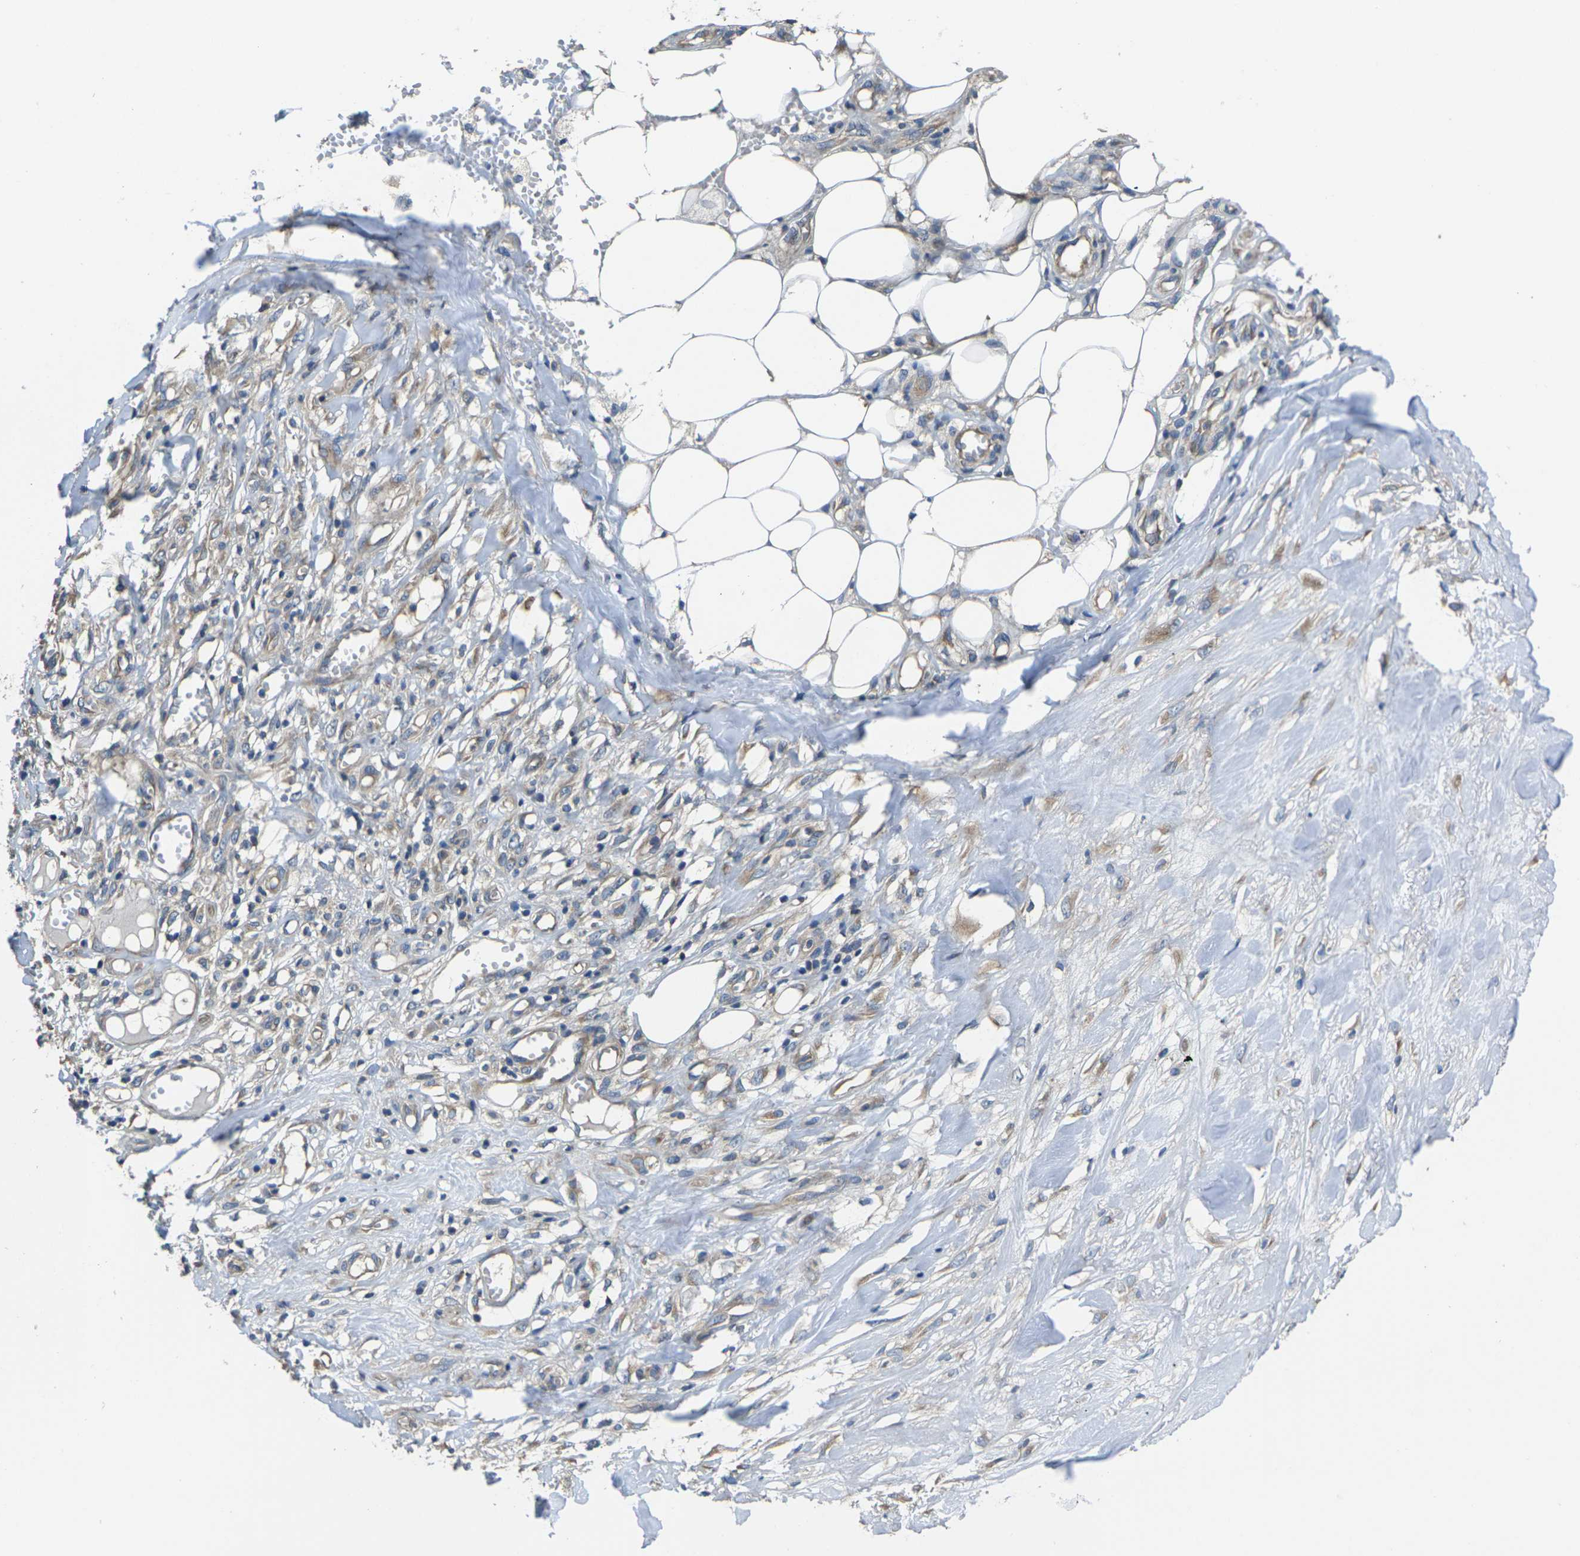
{"staining": {"intensity": "weak", "quantity": "<25%", "location": "cytoplasmic/membranous"}, "tissue": "skin cancer", "cell_type": "Tumor cells", "image_type": "cancer", "snomed": [{"axis": "morphology", "description": "Squamous cell carcinoma, NOS"}, {"axis": "topography", "description": "Skin"}], "caption": "The photomicrograph demonstrates no significant positivity in tumor cells of skin cancer.", "gene": "TMCC2", "patient": {"sex": "male", "age": 74}}